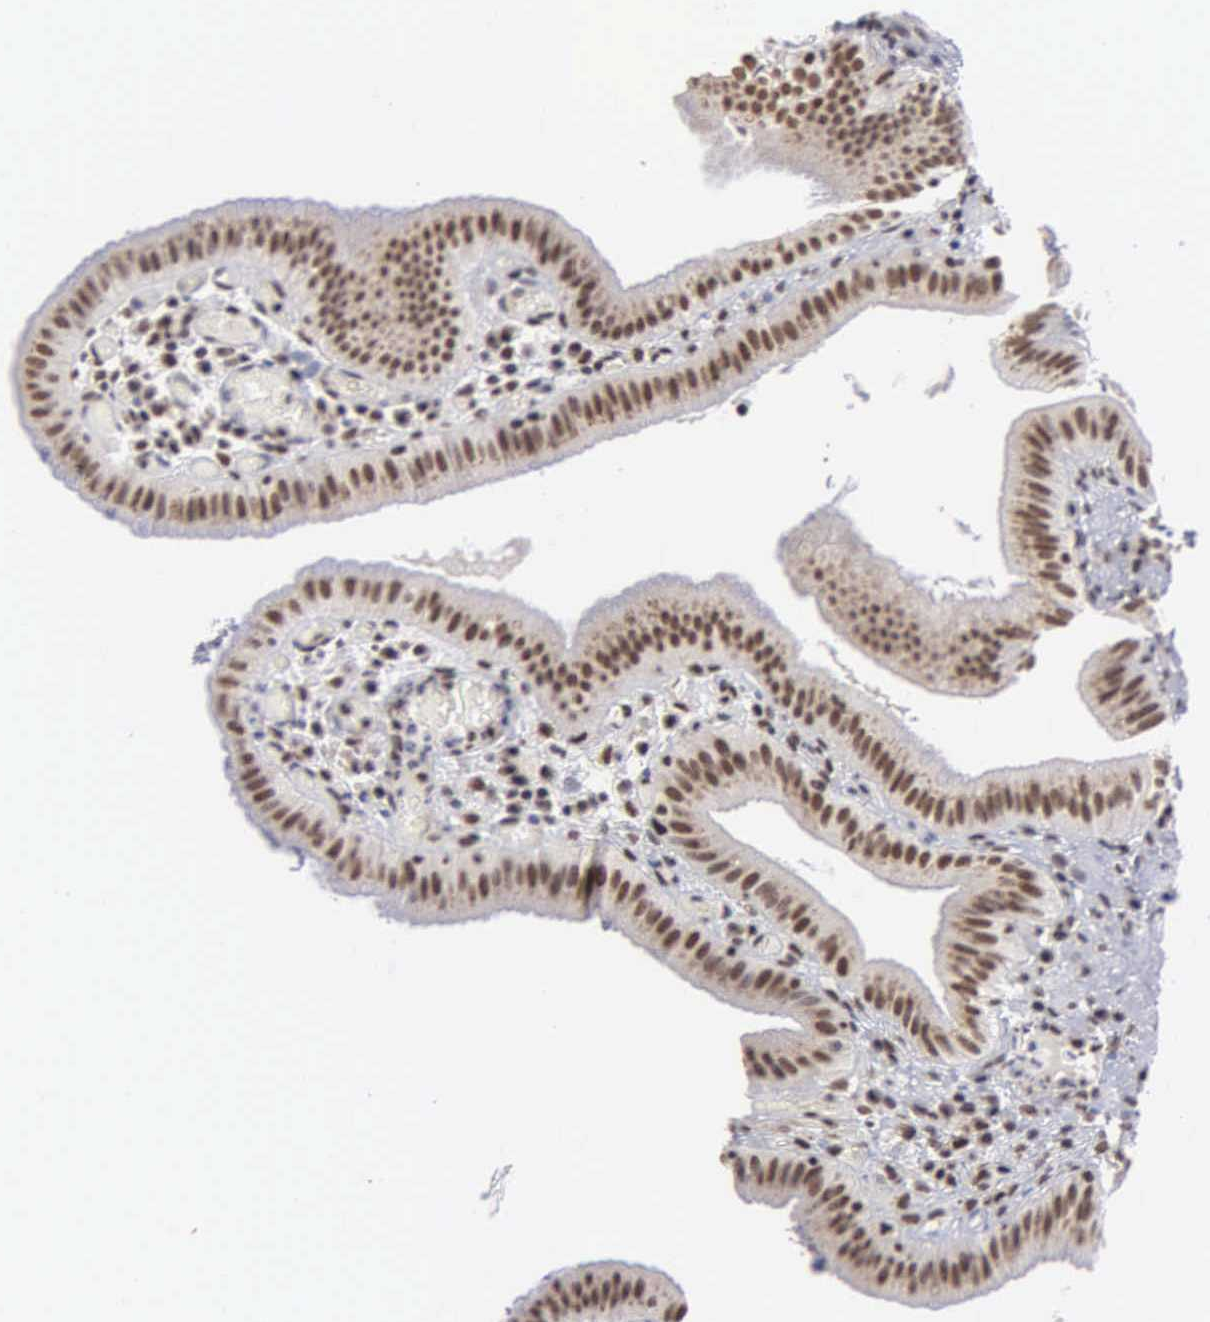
{"staining": {"intensity": "moderate", "quantity": ">75%", "location": "nuclear"}, "tissue": "gallbladder", "cell_type": "Glandular cells", "image_type": "normal", "snomed": [{"axis": "morphology", "description": "Normal tissue, NOS"}, {"axis": "topography", "description": "Gallbladder"}], "caption": "DAB (3,3'-diaminobenzidine) immunohistochemical staining of benign human gallbladder demonstrates moderate nuclear protein staining in approximately >75% of glandular cells.", "gene": "GTF2A1", "patient": {"sex": "female", "age": 76}}